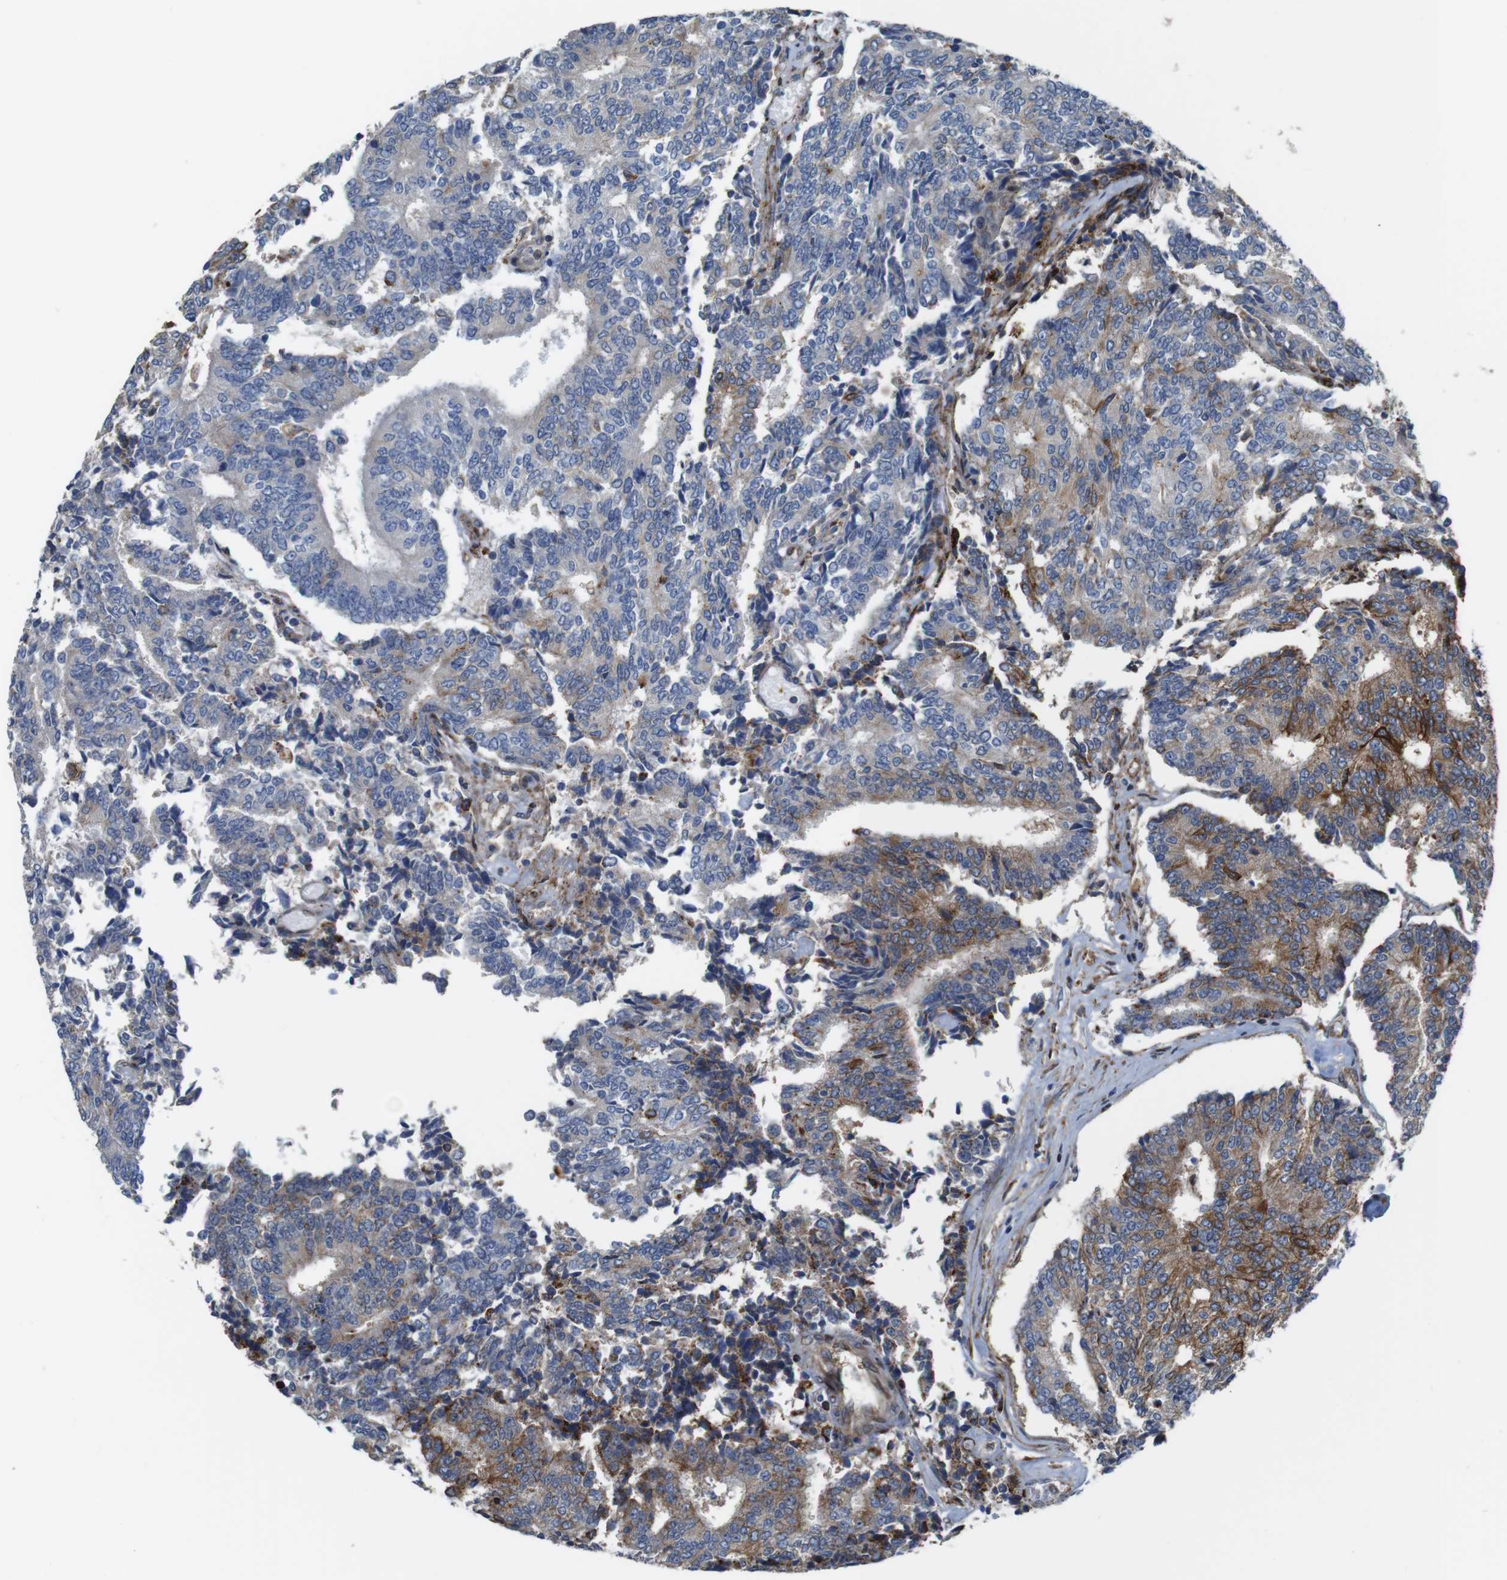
{"staining": {"intensity": "moderate", "quantity": "25%-75%", "location": "cytoplasmic/membranous"}, "tissue": "prostate cancer", "cell_type": "Tumor cells", "image_type": "cancer", "snomed": [{"axis": "morphology", "description": "Normal tissue, NOS"}, {"axis": "morphology", "description": "Adenocarcinoma, High grade"}, {"axis": "topography", "description": "Prostate"}, {"axis": "topography", "description": "Seminal veicle"}], "caption": "Immunohistochemistry micrograph of human prostate adenocarcinoma (high-grade) stained for a protein (brown), which reveals medium levels of moderate cytoplasmic/membranous staining in approximately 25%-75% of tumor cells.", "gene": "PCOLCE2", "patient": {"sex": "male", "age": 55}}